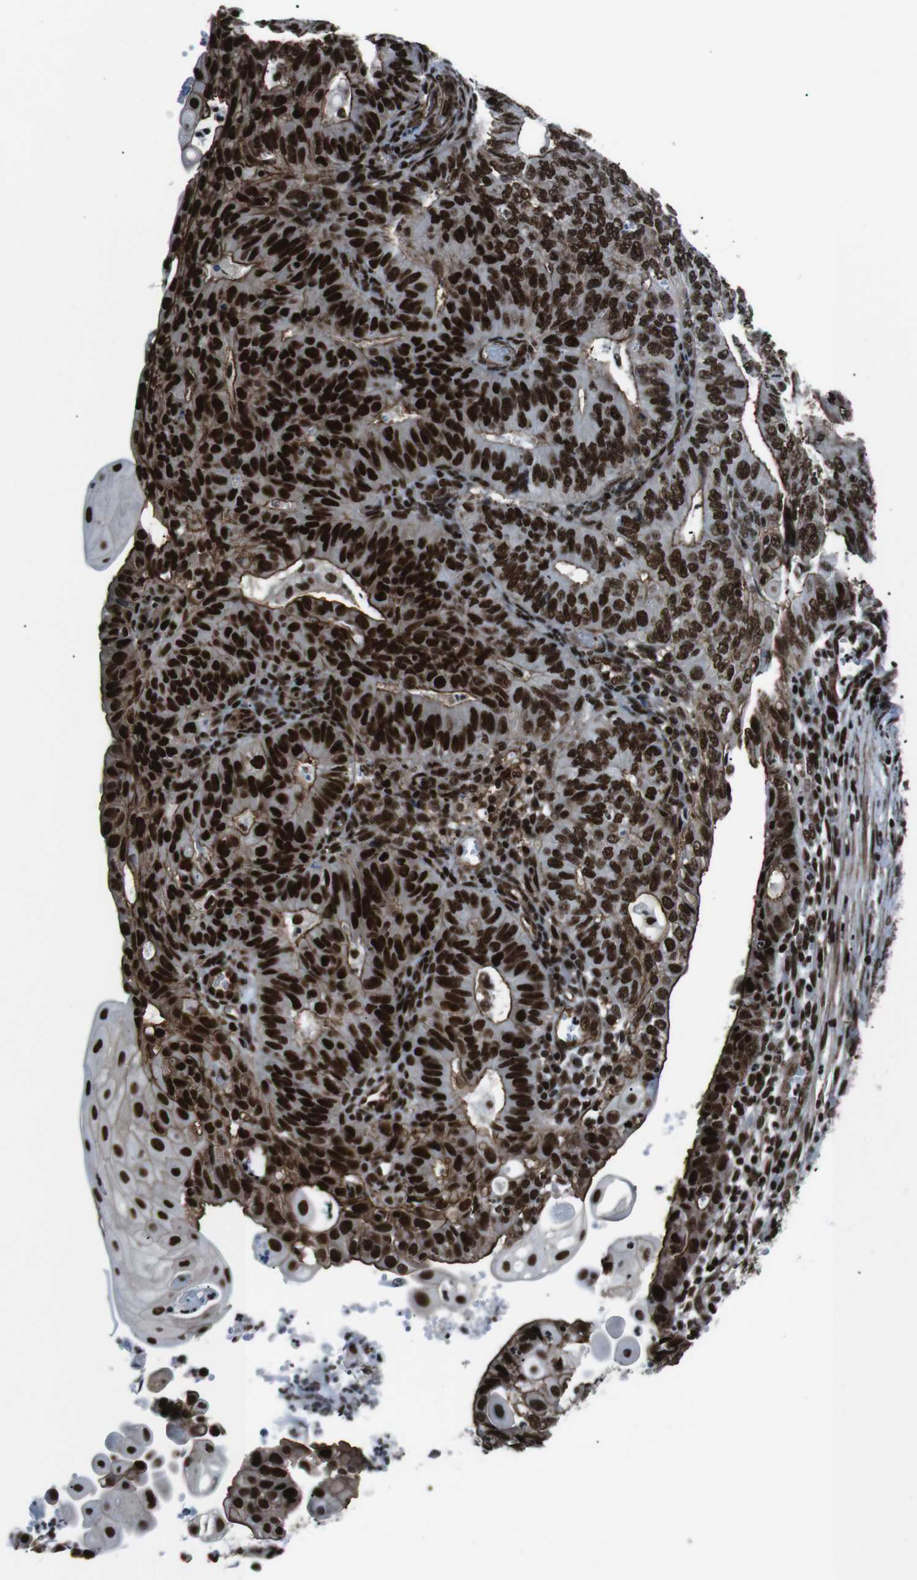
{"staining": {"intensity": "strong", "quantity": ">75%", "location": "cytoplasmic/membranous,nuclear"}, "tissue": "endometrial cancer", "cell_type": "Tumor cells", "image_type": "cancer", "snomed": [{"axis": "morphology", "description": "Adenocarcinoma, NOS"}, {"axis": "topography", "description": "Endometrium"}], "caption": "There is high levels of strong cytoplasmic/membranous and nuclear staining in tumor cells of adenocarcinoma (endometrial), as demonstrated by immunohistochemical staining (brown color).", "gene": "HNRNPU", "patient": {"sex": "female", "age": 32}}